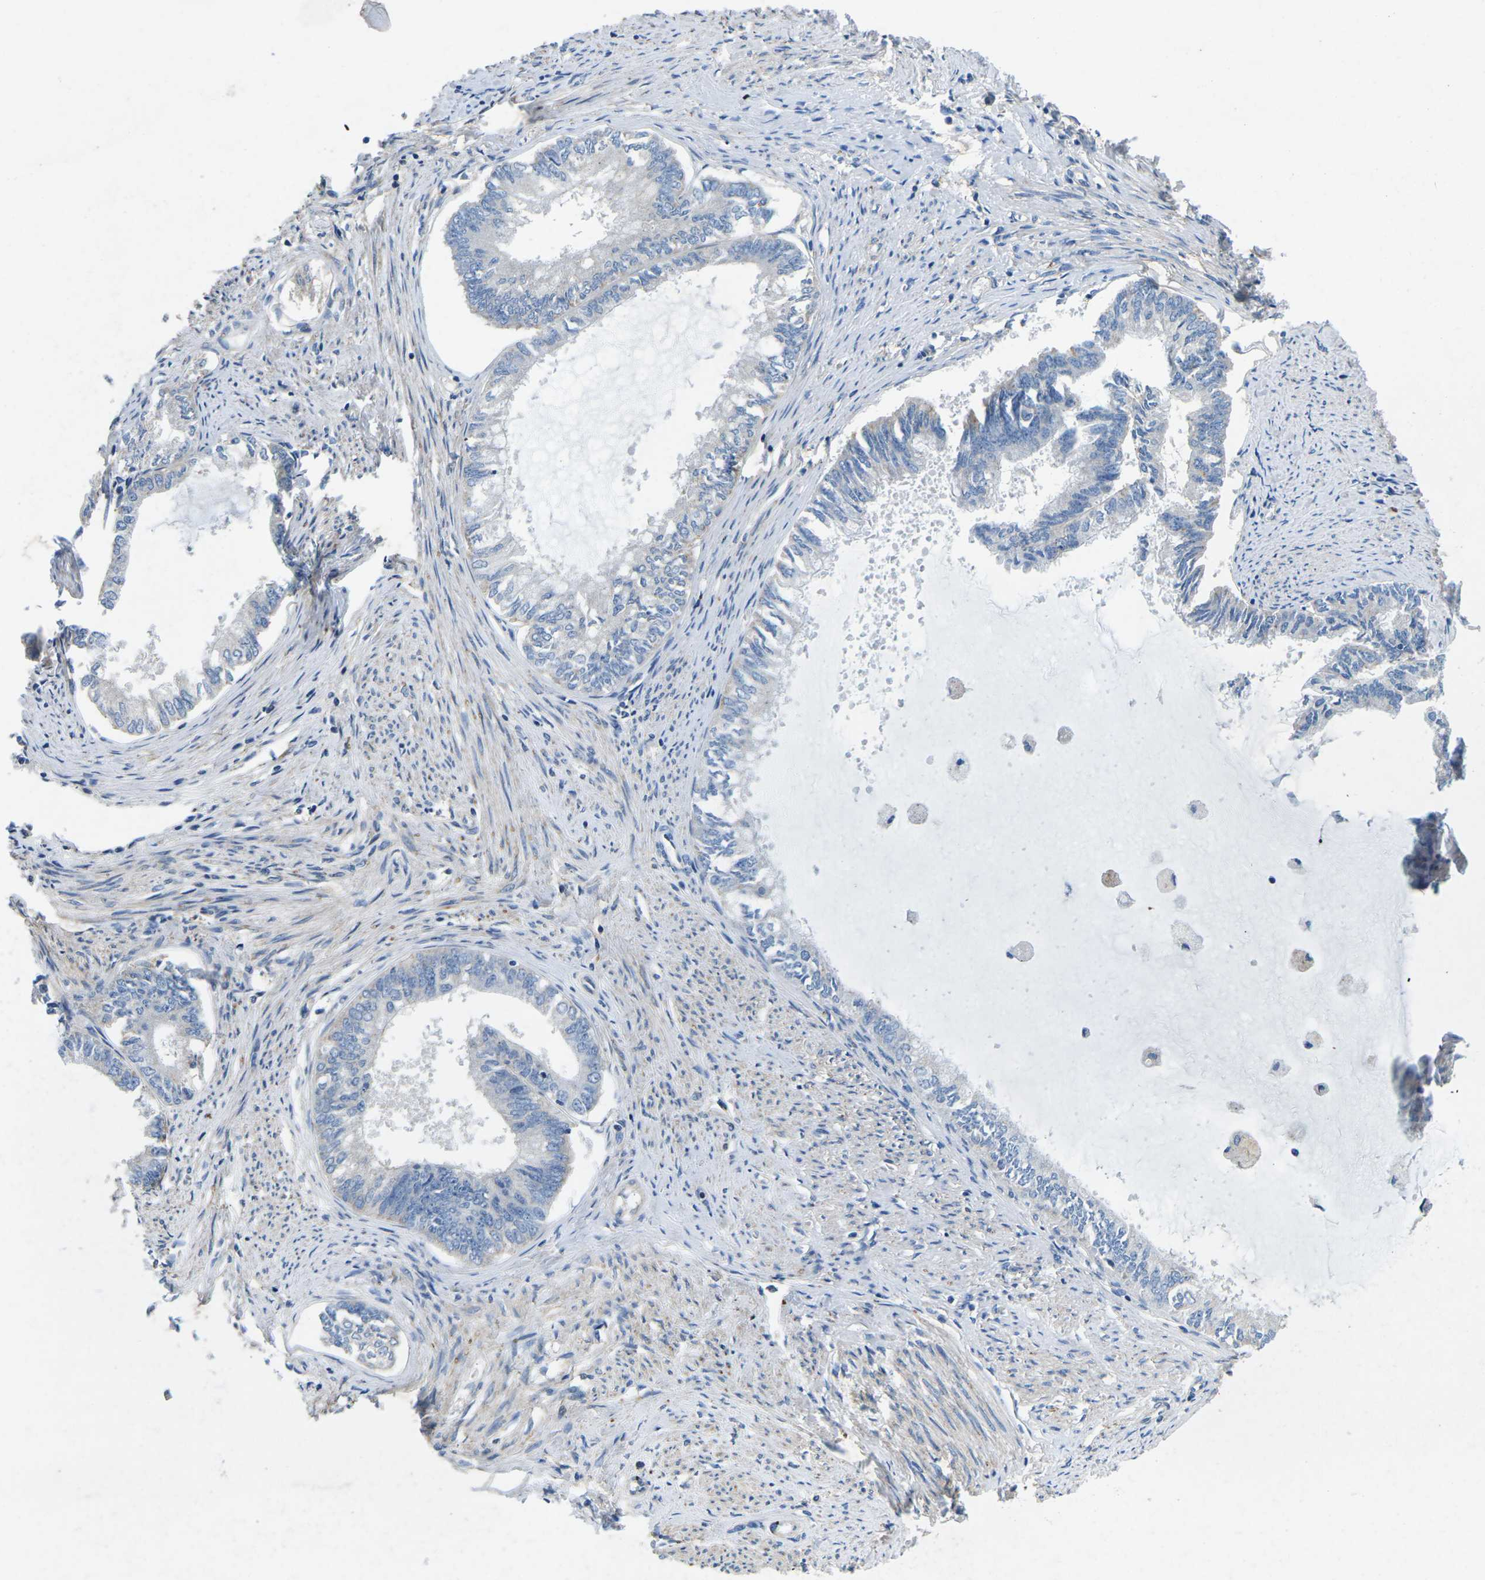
{"staining": {"intensity": "negative", "quantity": "none", "location": "none"}, "tissue": "endometrial cancer", "cell_type": "Tumor cells", "image_type": "cancer", "snomed": [{"axis": "morphology", "description": "Adenocarcinoma, NOS"}, {"axis": "topography", "description": "Endometrium"}], "caption": "There is no significant expression in tumor cells of endometrial cancer.", "gene": "PDCD6IP", "patient": {"sex": "female", "age": 86}}